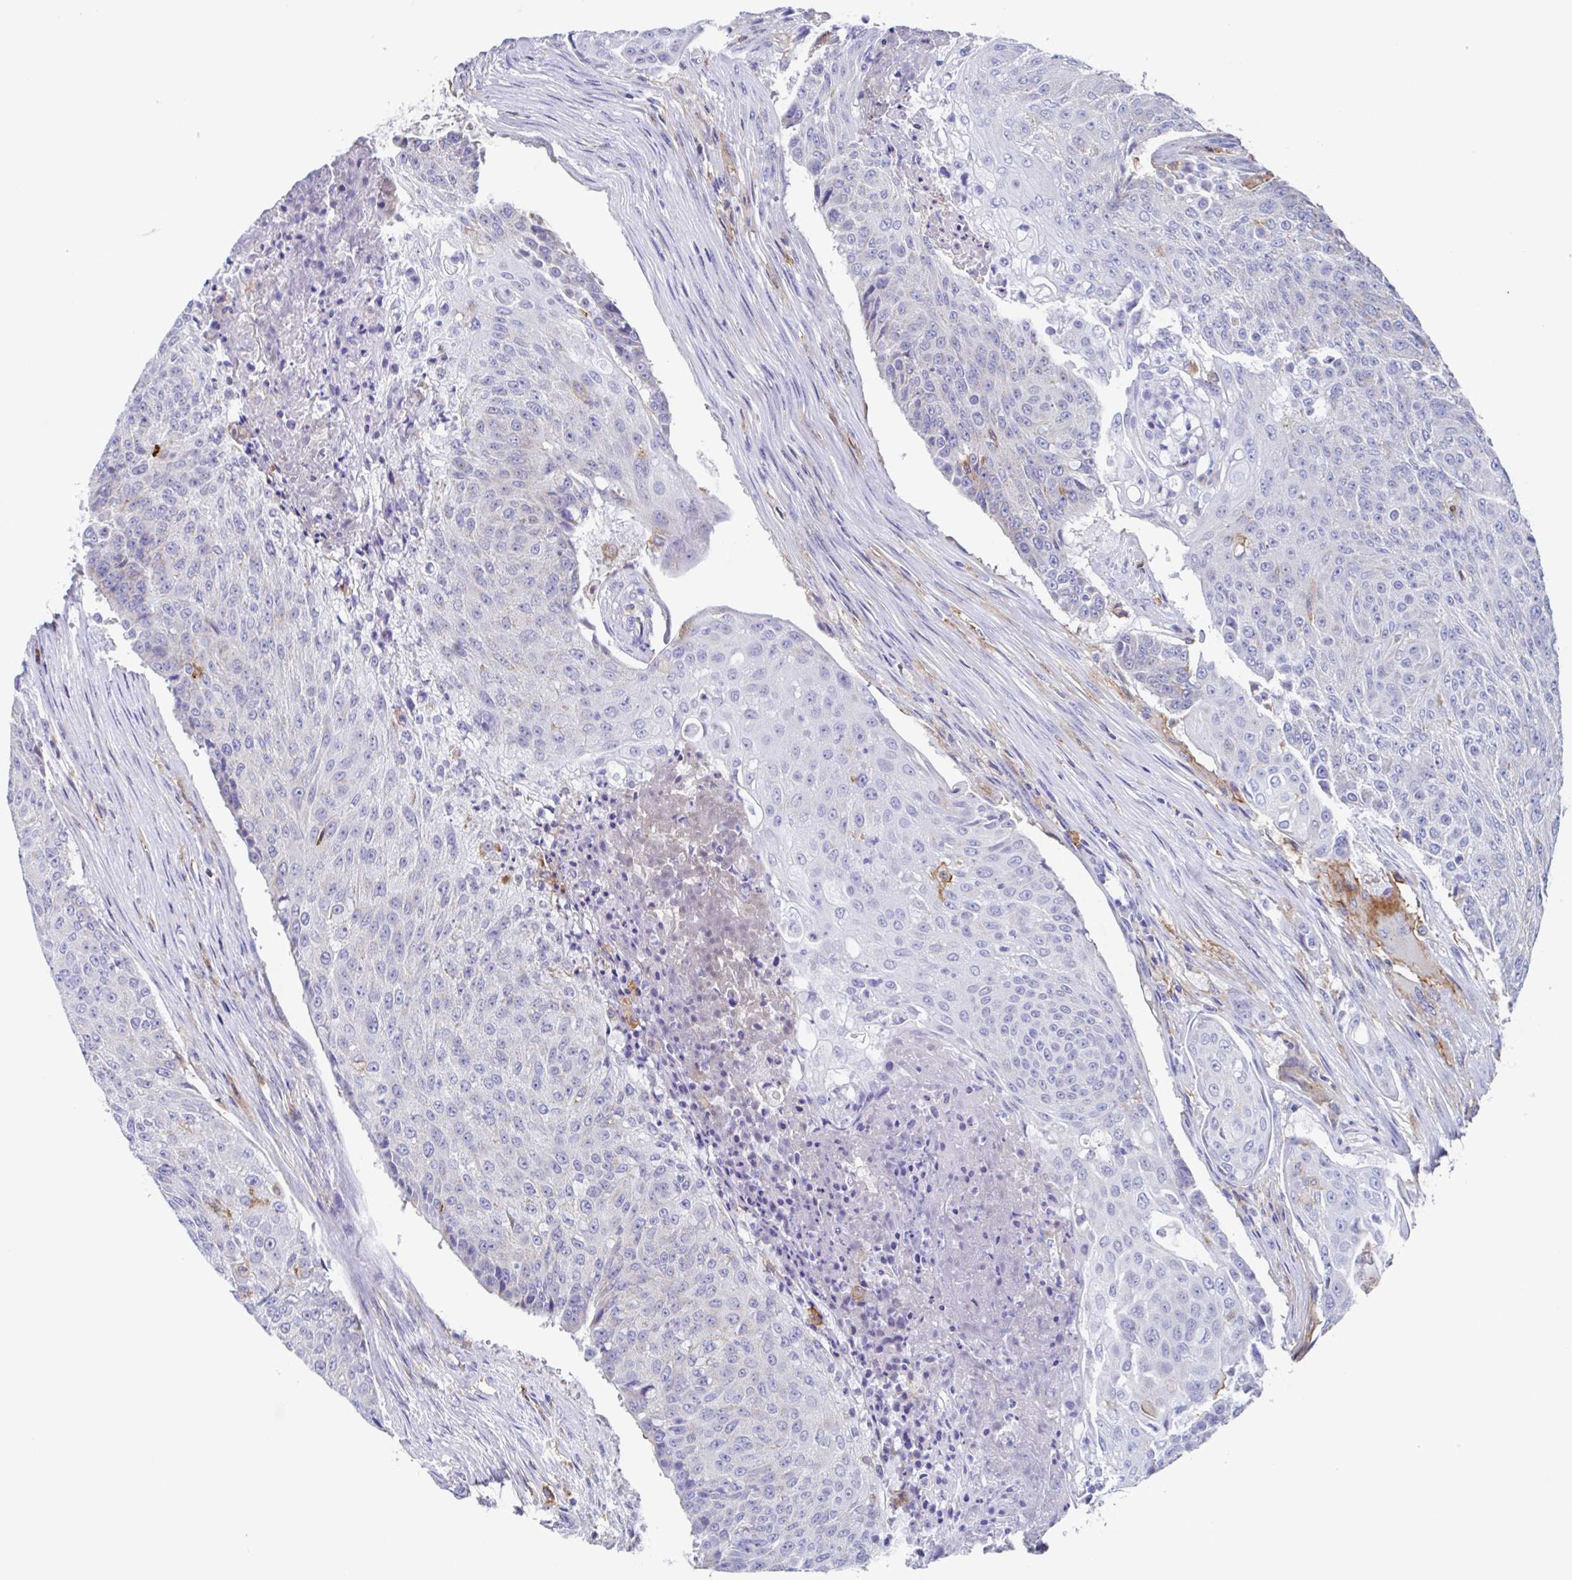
{"staining": {"intensity": "negative", "quantity": "none", "location": "none"}, "tissue": "urothelial cancer", "cell_type": "Tumor cells", "image_type": "cancer", "snomed": [{"axis": "morphology", "description": "Urothelial carcinoma, High grade"}, {"axis": "topography", "description": "Urinary bladder"}], "caption": "An immunohistochemistry (IHC) histopathology image of urothelial carcinoma (high-grade) is shown. There is no staining in tumor cells of urothelial carcinoma (high-grade).", "gene": "FCGR3A", "patient": {"sex": "female", "age": 63}}